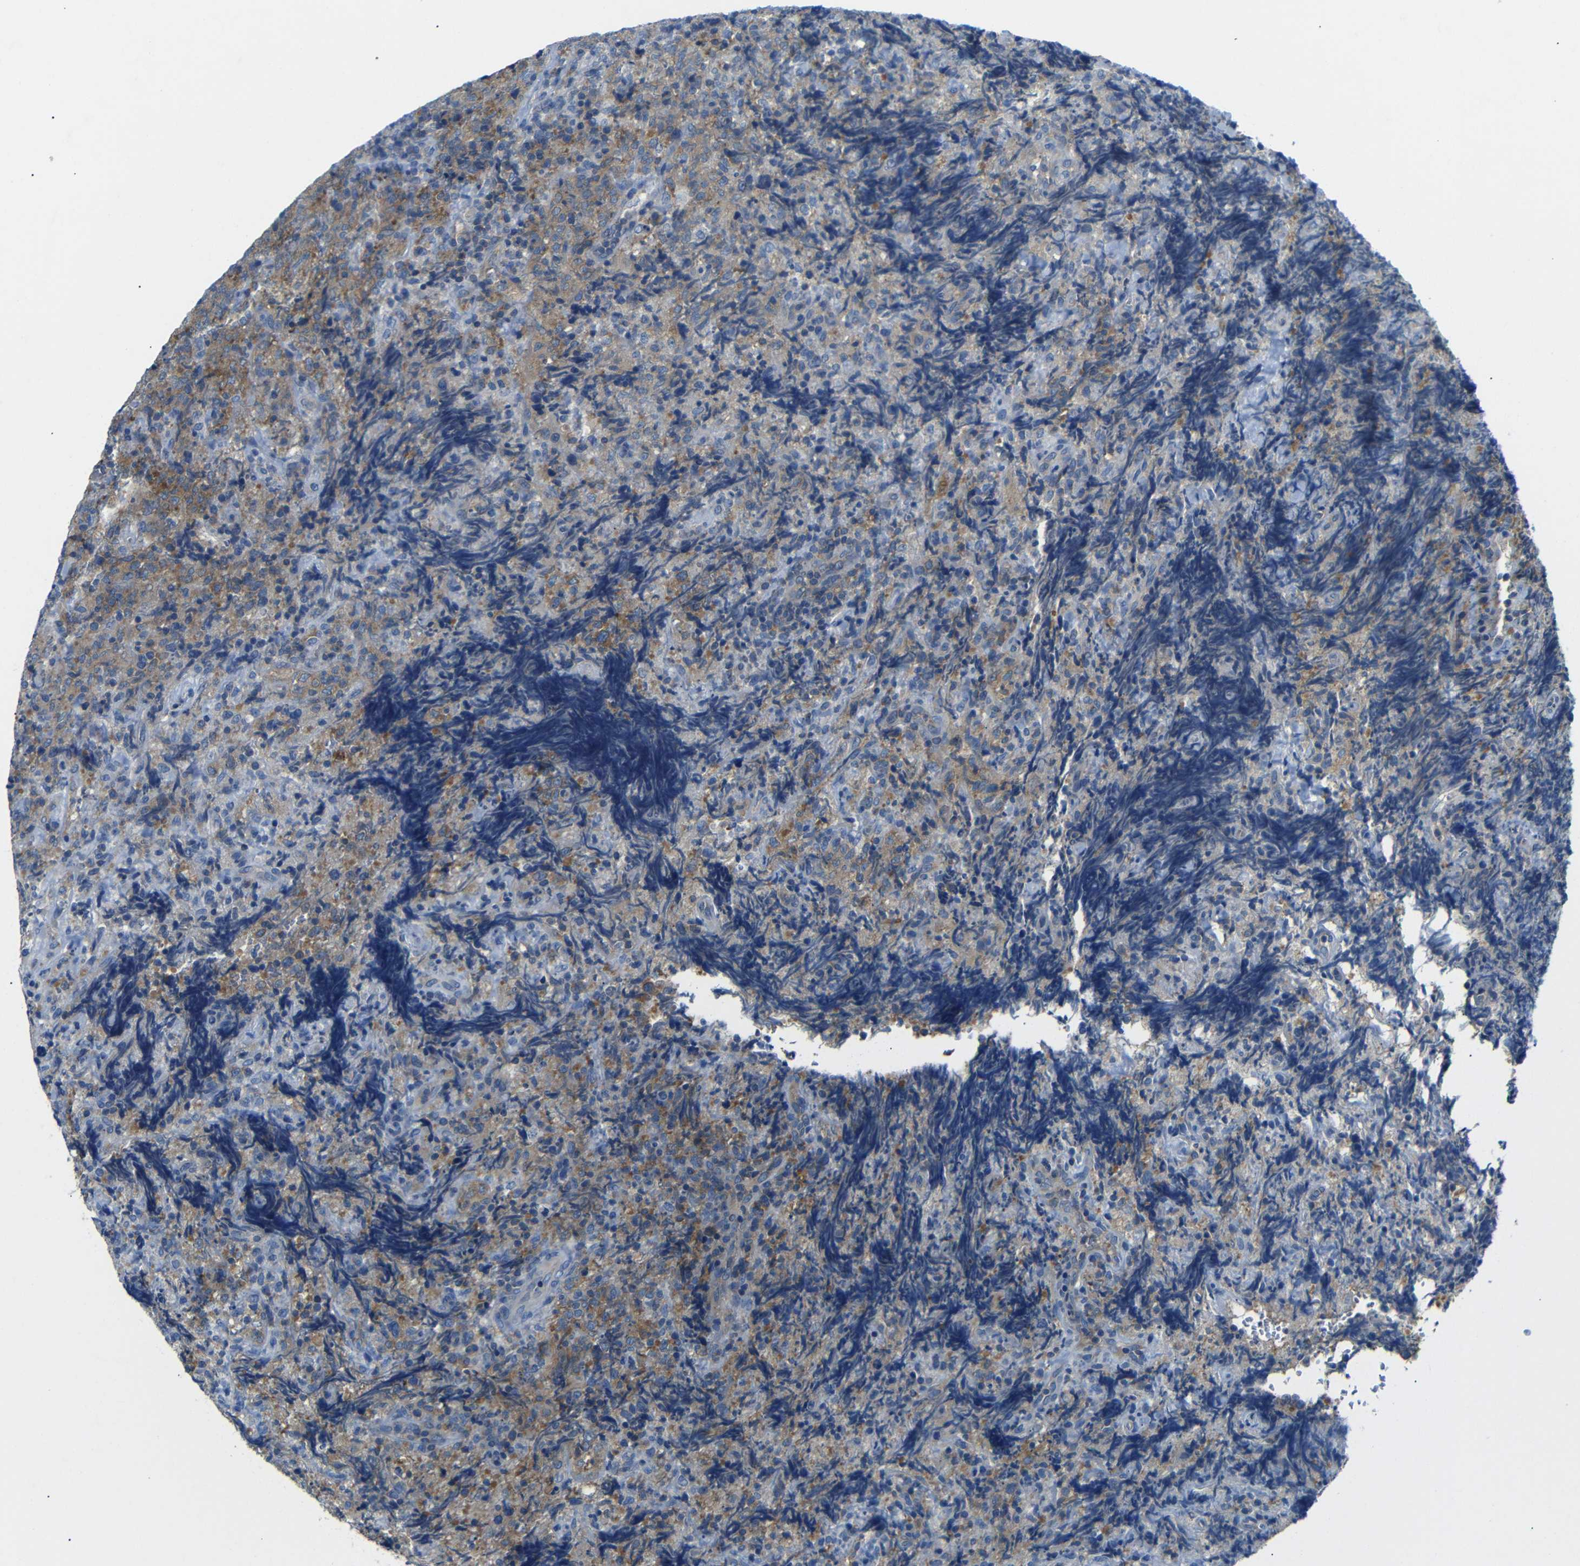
{"staining": {"intensity": "moderate", "quantity": ">75%", "location": "cytoplasmic/membranous"}, "tissue": "lymphoma", "cell_type": "Tumor cells", "image_type": "cancer", "snomed": [{"axis": "morphology", "description": "Malignant lymphoma, non-Hodgkin's type, High grade"}, {"axis": "topography", "description": "Tonsil"}], "caption": "IHC staining of lymphoma, which displays medium levels of moderate cytoplasmic/membranous positivity in about >75% of tumor cells indicating moderate cytoplasmic/membranous protein expression. The staining was performed using DAB (3,3'-diaminobenzidine) (brown) for protein detection and nuclei were counterstained in hematoxylin (blue).", "gene": "DCP1A", "patient": {"sex": "female", "age": 36}}